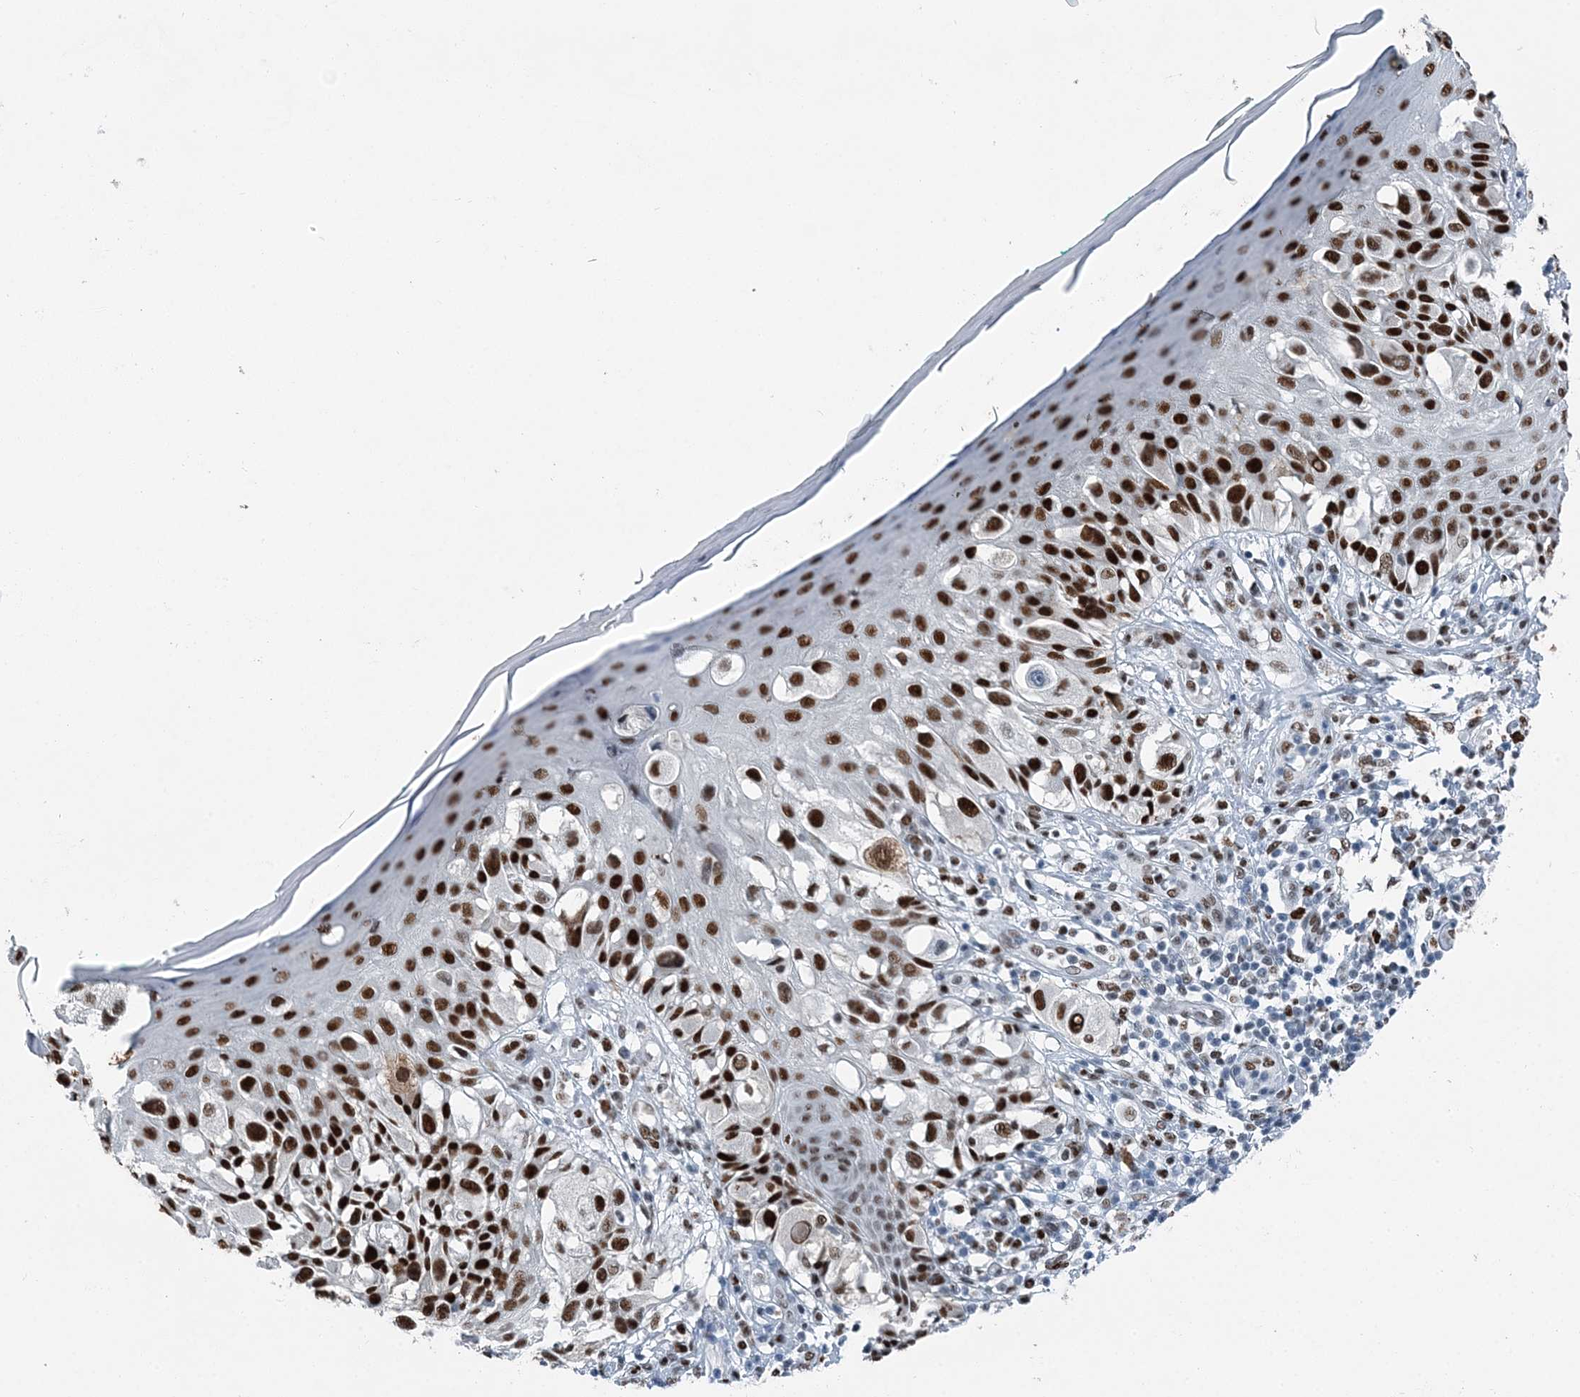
{"staining": {"intensity": "strong", "quantity": ">75%", "location": "nuclear"}, "tissue": "melanoma", "cell_type": "Tumor cells", "image_type": "cancer", "snomed": [{"axis": "morphology", "description": "Malignant melanoma, NOS"}, {"axis": "topography", "description": "Skin"}], "caption": "Melanoma was stained to show a protein in brown. There is high levels of strong nuclear positivity in approximately >75% of tumor cells.", "gene": "HAT1", "patient": {"sex": "female", "age": 81}}